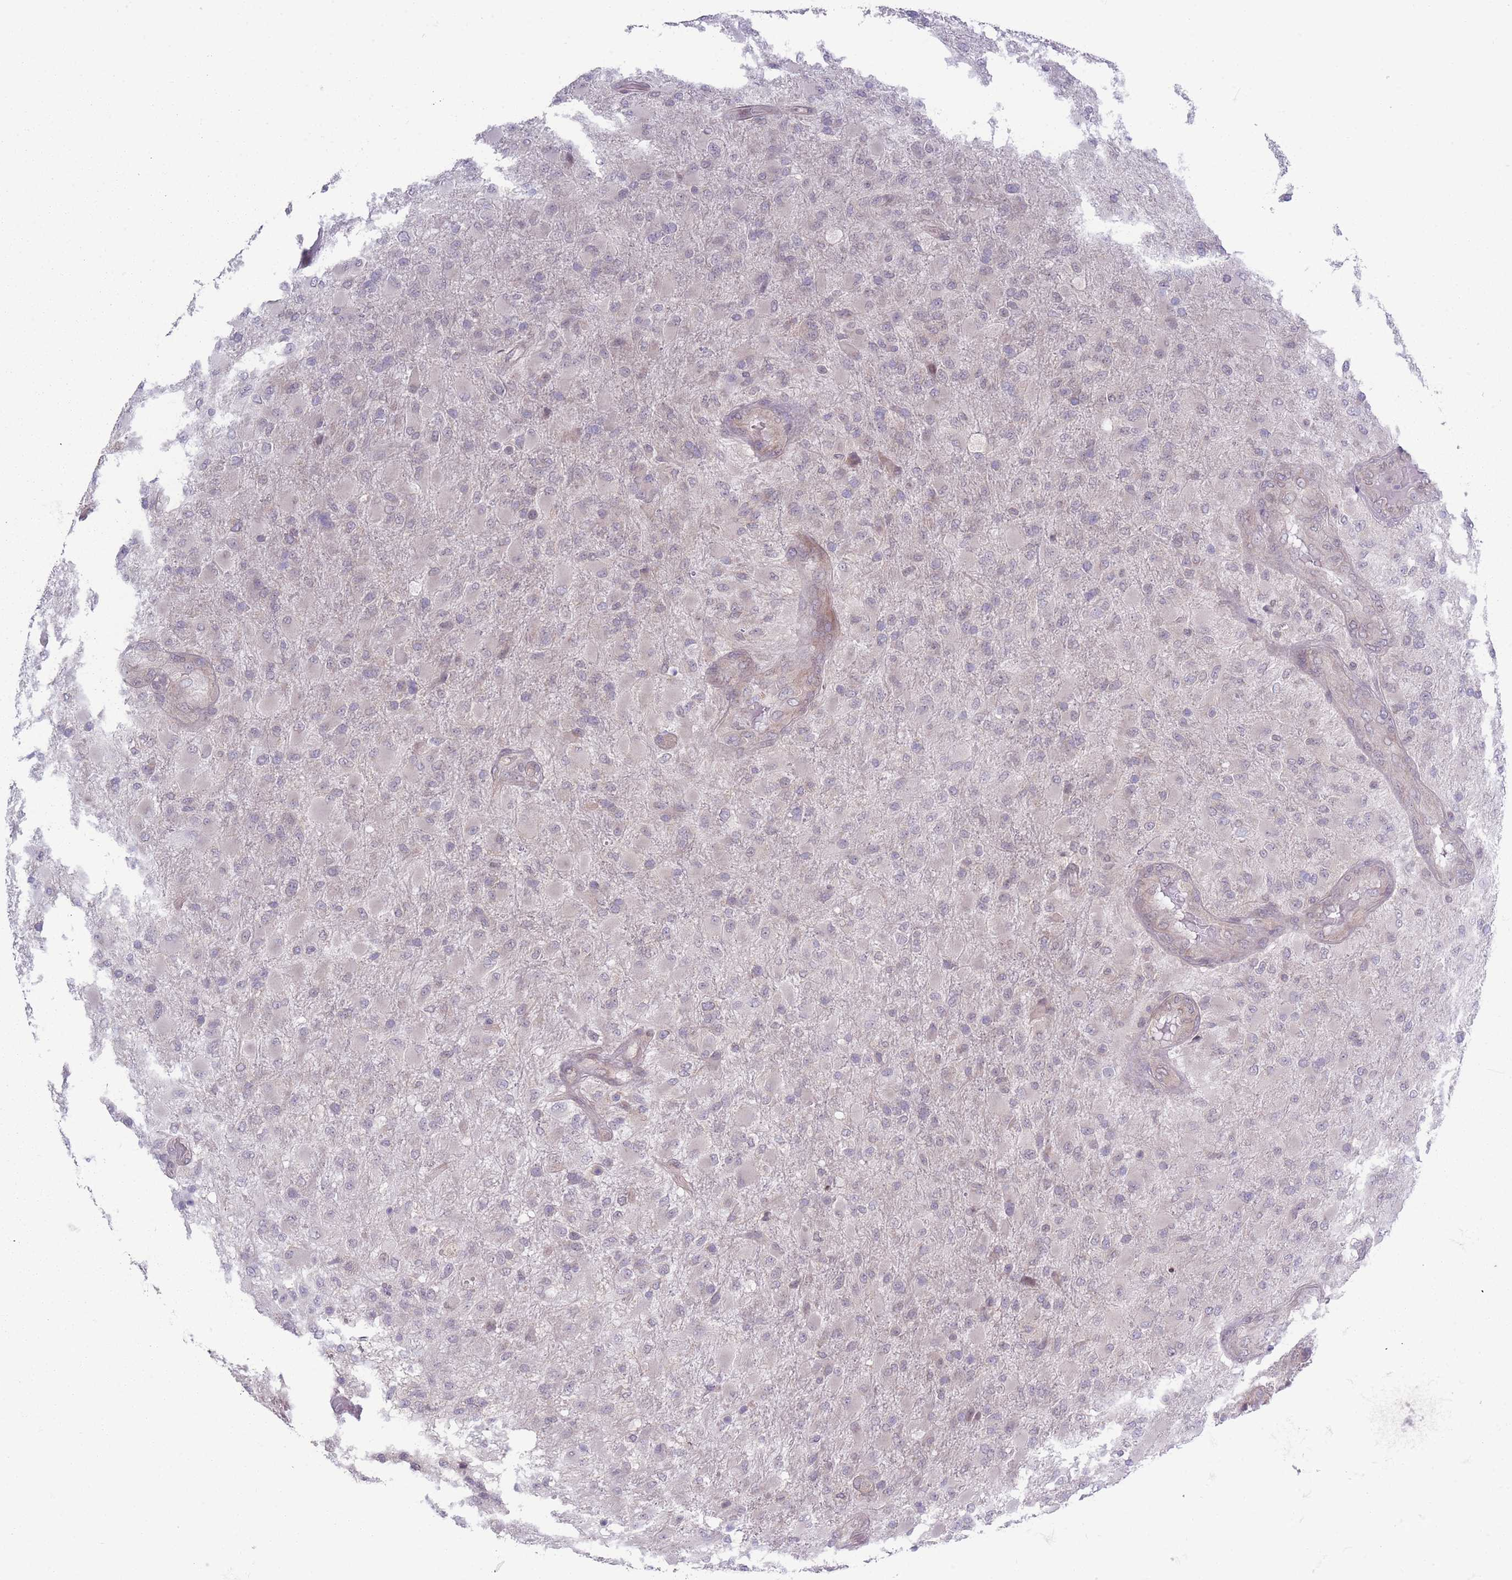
{"staining": {"intensity": "negative", "quantity": "none", "location": "none"}, "tissue": "glioma", "cell_type": "Tumor cells", "image_type": "cancer", "snomed": [{"axis": "morphology", "description": "Glioma, malignant, Low grade"}, {"axis": "topography", "description": "Brain"}], "caption": "DAB immunohistochemical staining of human malignant low-grade glioma displays no significant expression in tumor cells.", "gene": "VRK2", "patient": {"sex": "male", "age": 65}}